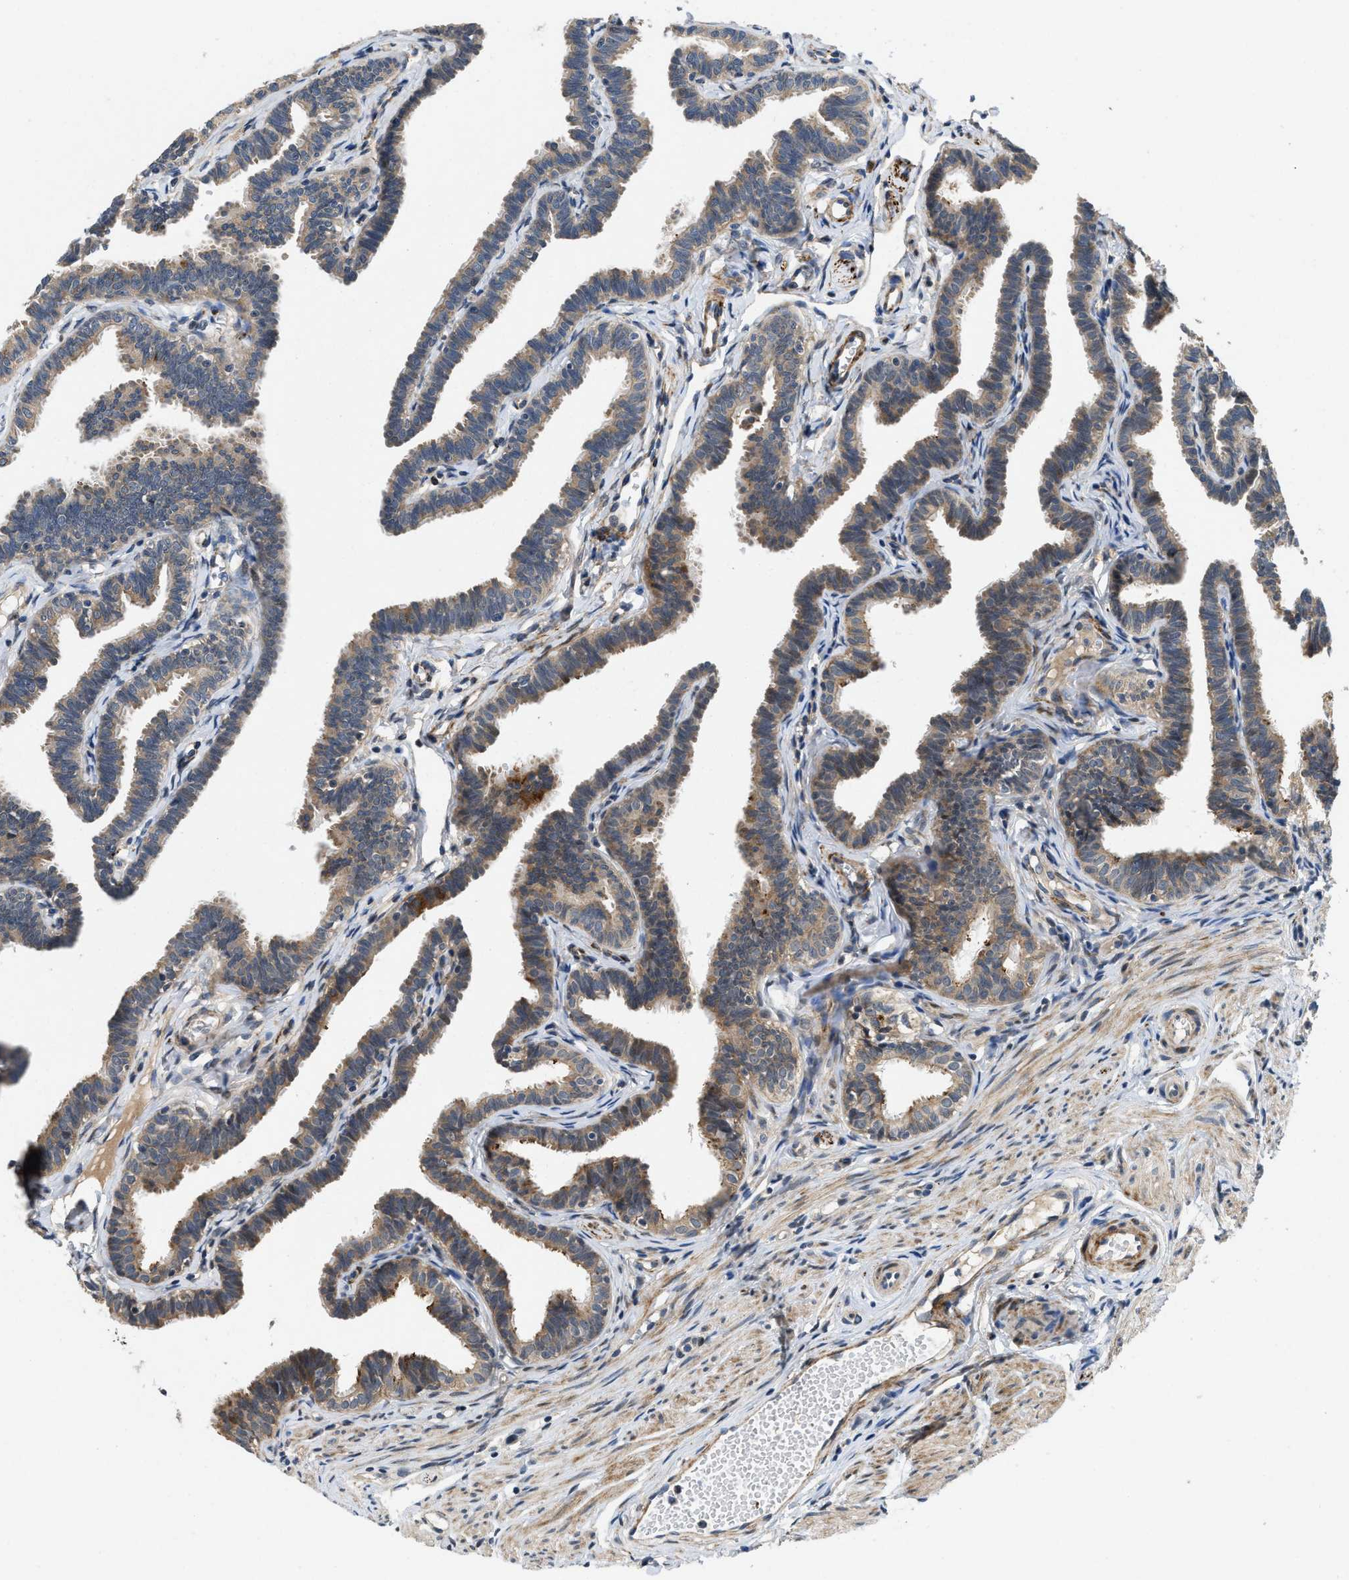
{"staining": {"intensity": "moderate", "quantity": ">75%", "location": "cytoplasmic/membranous"}, "tissue": "fallopian tube", "cell_type": "Glandular cells", "image_type": "normal", "snomed": [{"axis": "morphology", "description": "Normal tissue, NOS"}, {"axis": "topography", "description": "Fallopian tube"}, {"axis": "topography", "description": "Ovary"}], "caption": "Protein expression analysis of normal human fallopian tube reveals moderate cytoplasmic/membranous expression in about >75% of glandular cells. (Stains: DAB in brown, nuclei in blue, Microscopy: brightfield microscopy at high magnification).", "gene": "ZNF599", "patient": {"sex": "female", "age": 23}}